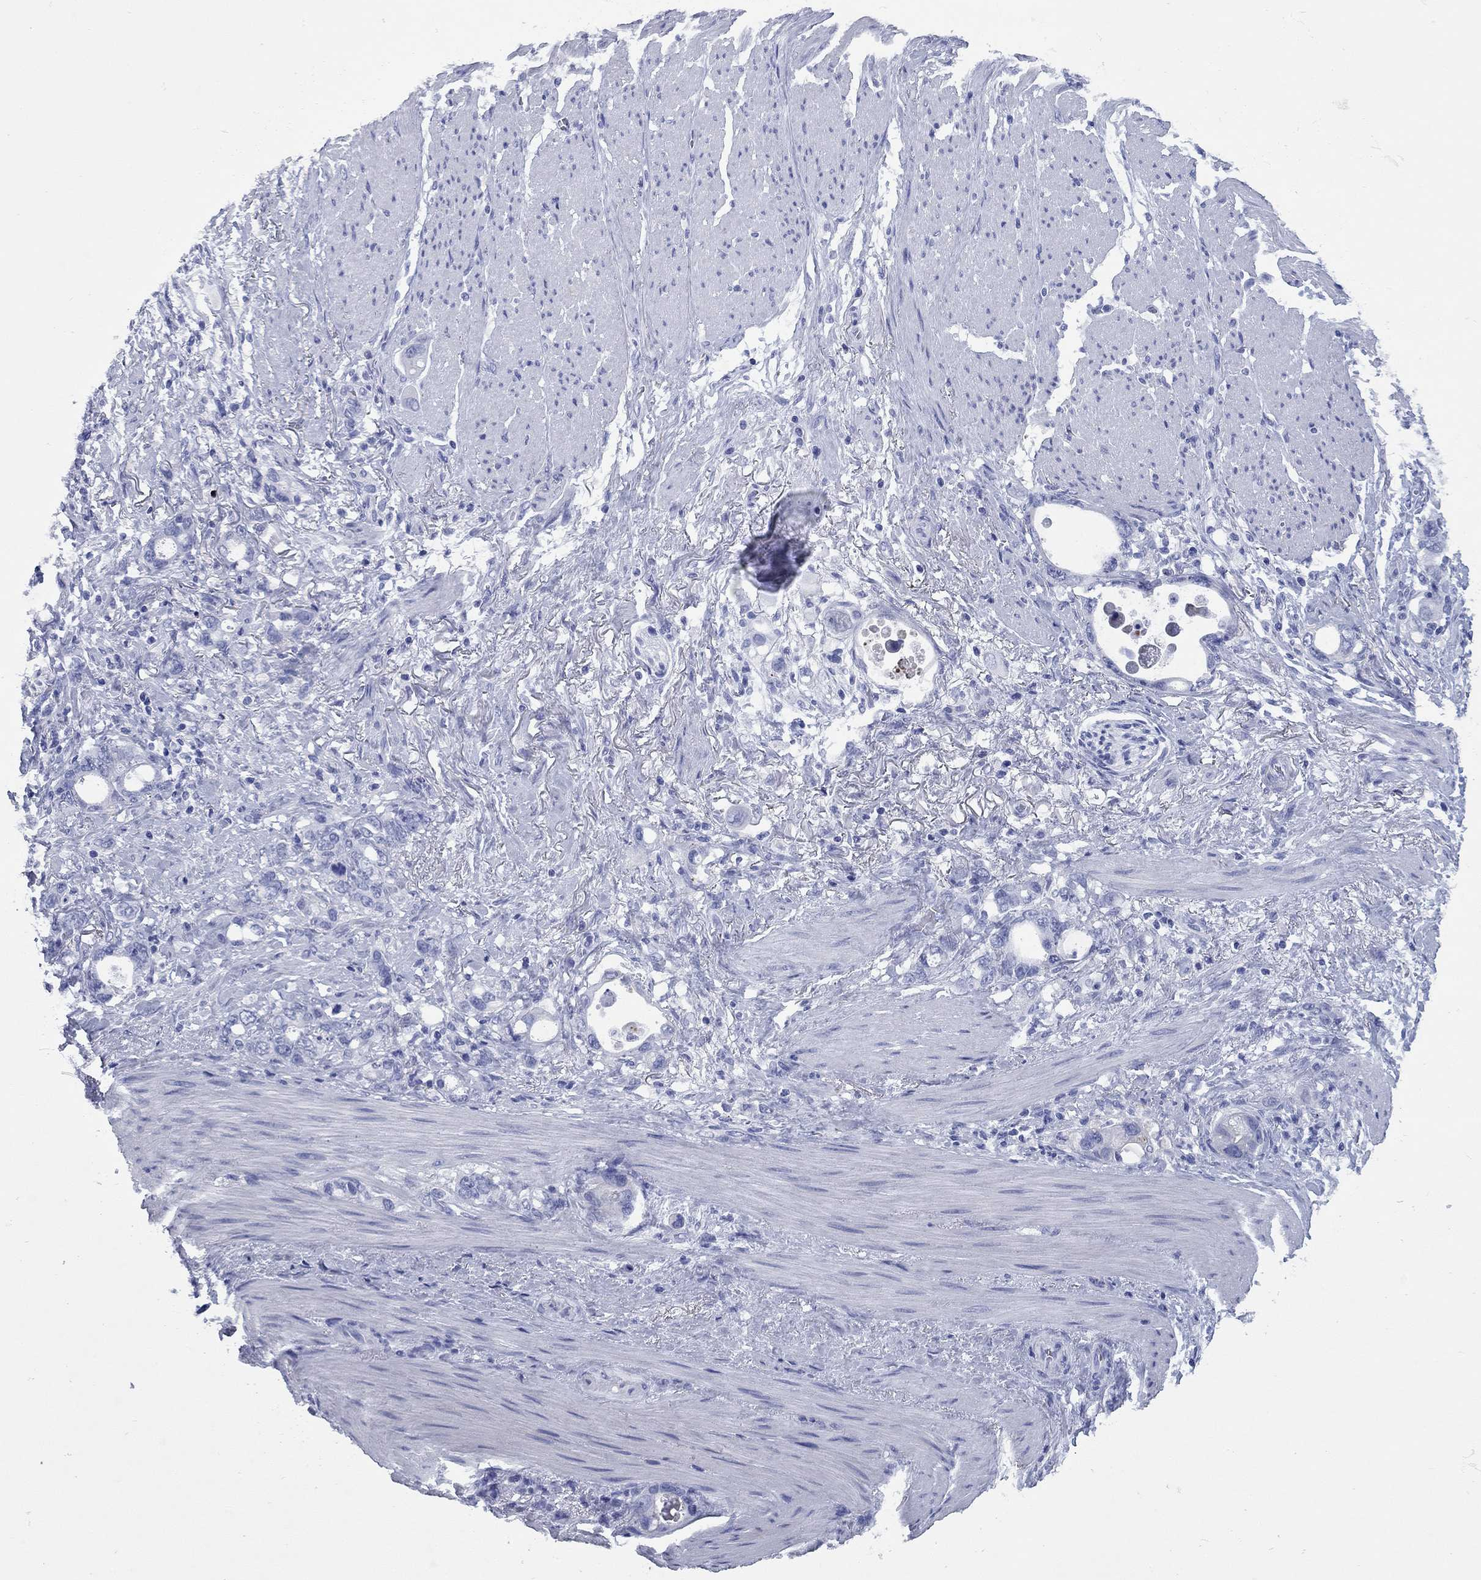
{"staining": {"intensity": "negative", "quantity": "none", "location": "none"}, "tissue": "stomach cancer", "cell_type": "Tumor cells", "image_type": "cancer", "snomed": [{"axis": "morphology", "description": "Adenocarcinoma, NOS"}, {"axis": "topography", "description": "Stomach, upper"}], "caption": "There is no significant expression in tumor cells of stomach adenocarcinoma.", "gene": "CCNA1", "patient": {"sex": "male", "age": 74}}